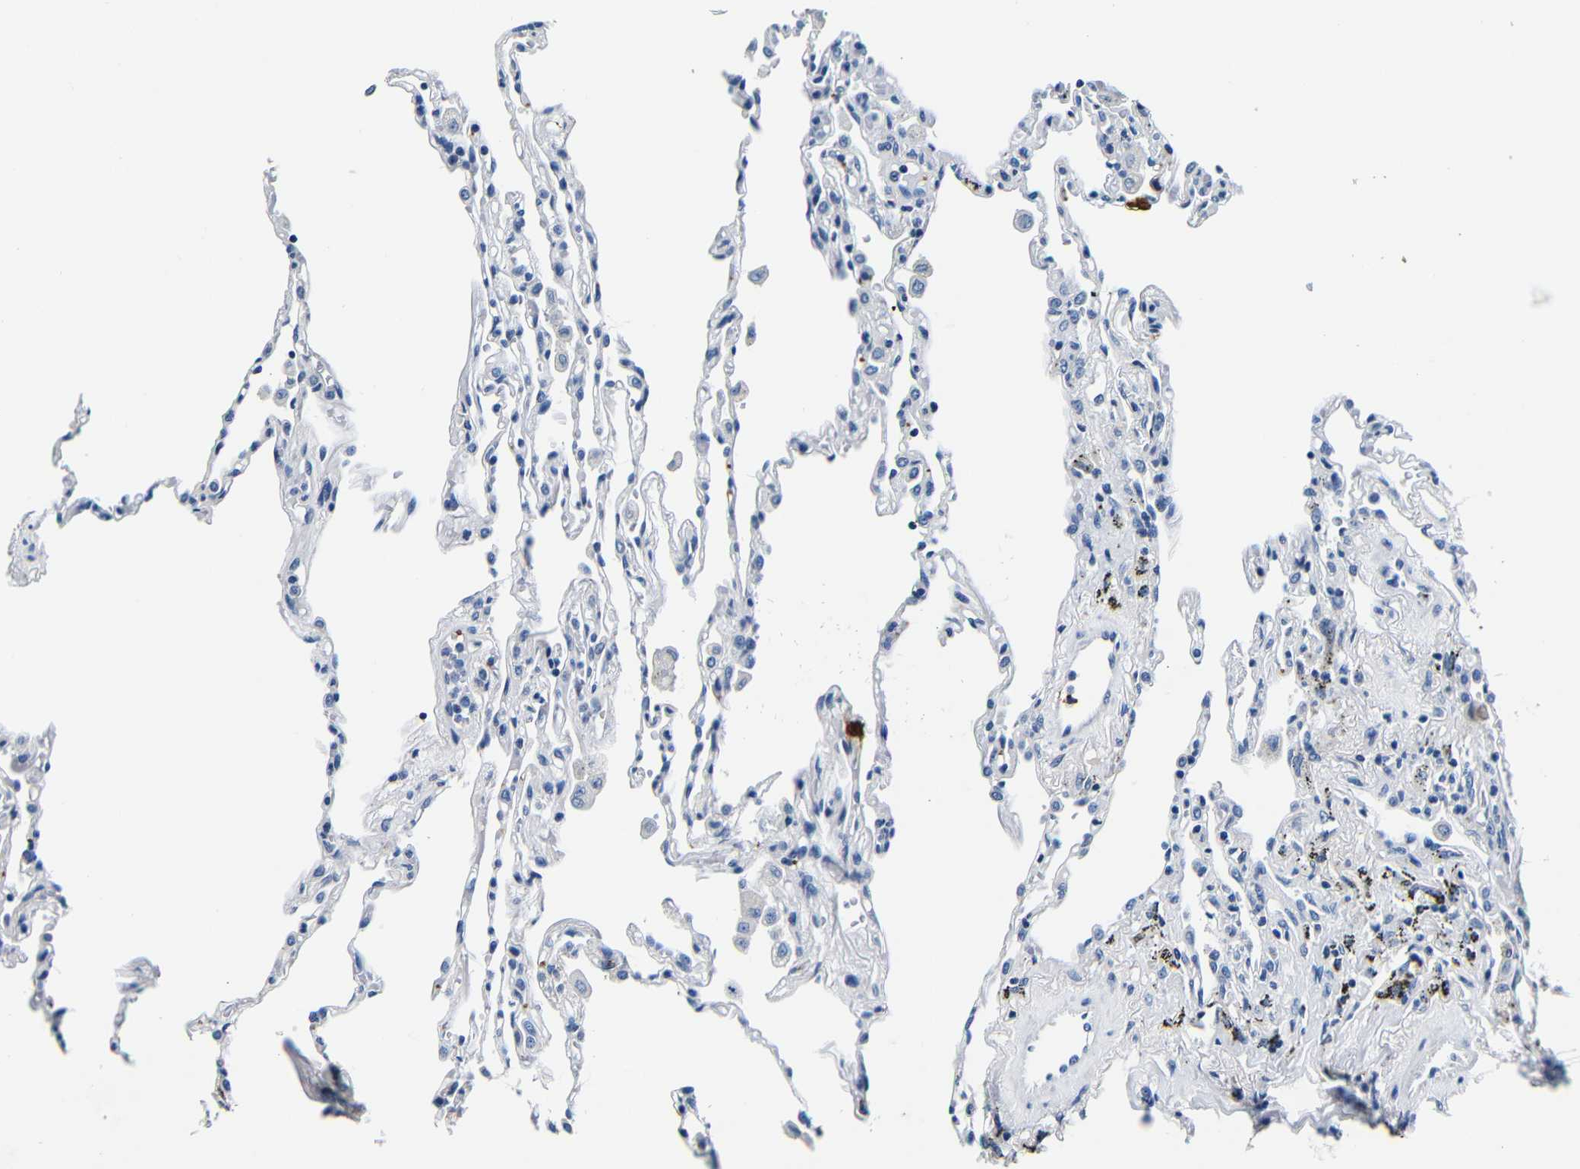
{"staining": {"intensity": "negative", "quantity": "none", "location": "none"}, "tissue": "lung", "cell_type": "Alveolar cells", "image_type": "normal", "snomed": [{"axis": "morphology", "description": "Normal tissue, NOS"}, {"axis": "topography", "description": "Lung"}], "caption": "Alveolar cells are negative for brown protein staining in unremarkable lung. (DAB (3,3'-diaminobenzidine) immunohistochemistry visualized using brightfield microscopy, high magnification).", "gene": "GP1BA", "patient": {"sex": "male", "age": 59}}